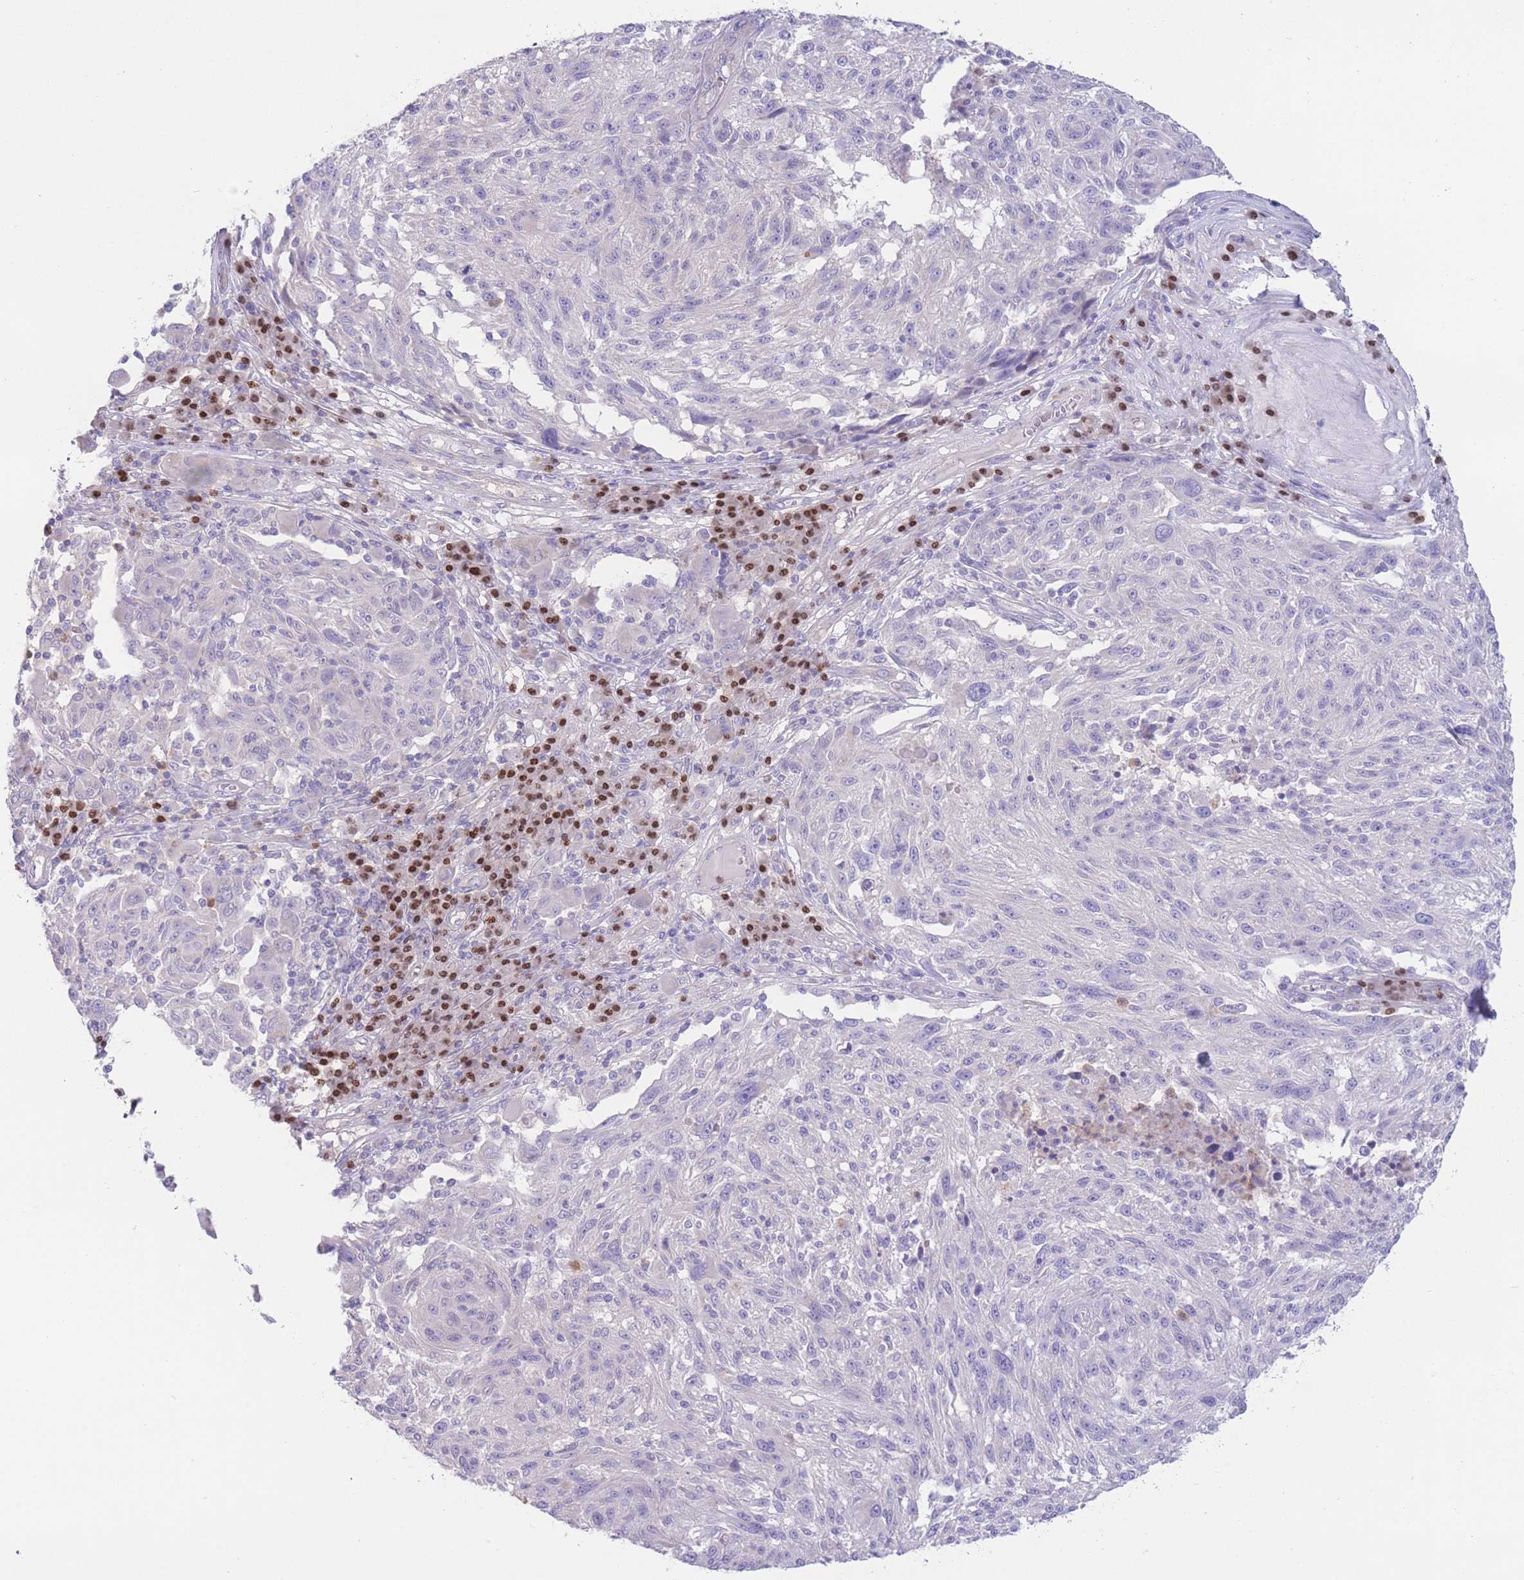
{"staining": {"intensity": "negative", "quantity": "none", "location": "none"}, "tissue": "melanoma", "cell_type": "Tumor cells", "image_type": "cancer", "snomed": [{"axis": "morphology", "description": "Malignant melanoma, NOS"}, {"axis": "topography", "description": "Skin"}], "caption": "Protein analysis of melanoma shows no significant positivity in tumor cells.", "gene": "BHLHA15", "patient": {"sex": "male", "age": 53}}